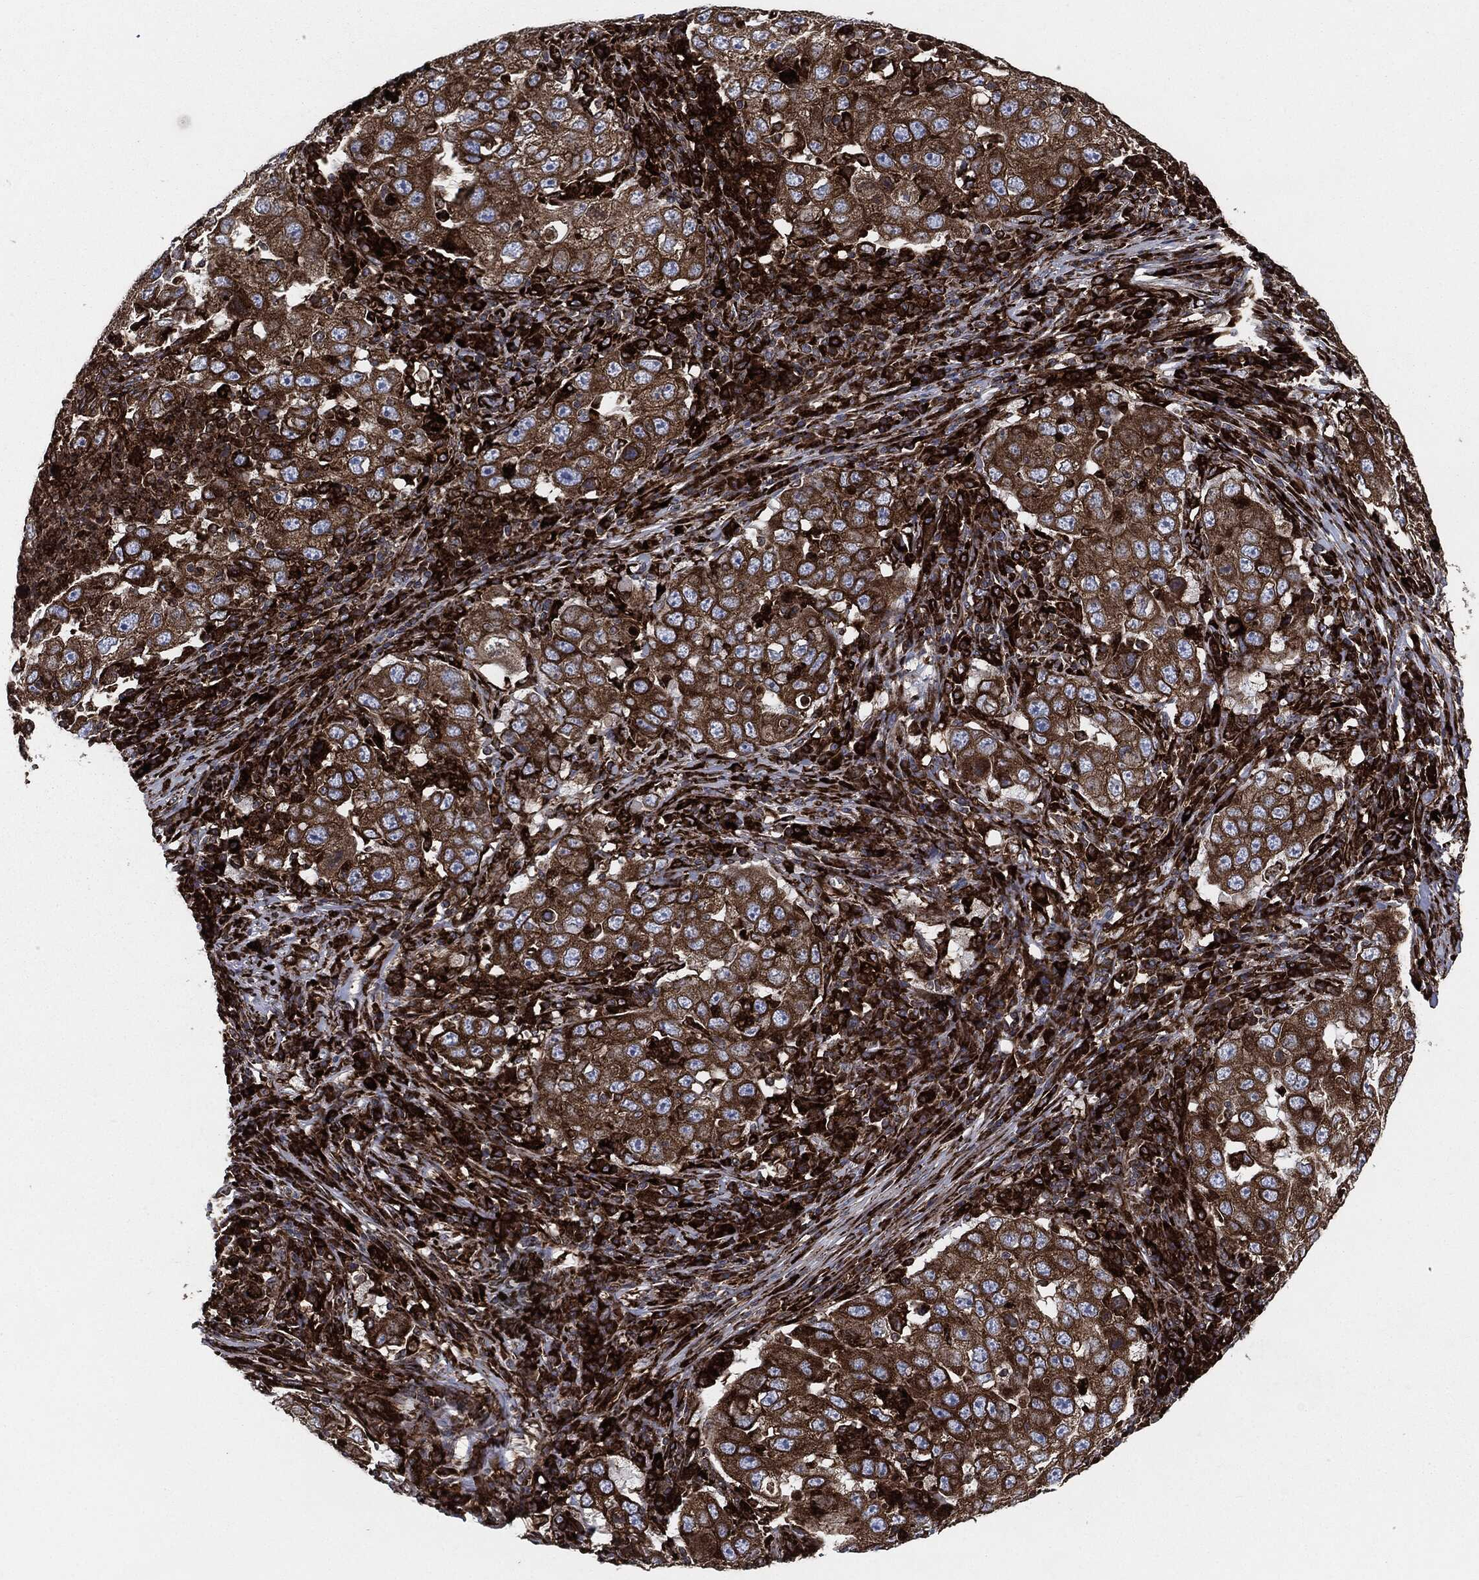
{"staining": {"intensity": "strong", "quantity": ">75%", "location": "cytoplasmic/membranous"}, "tissue": "lung cancer", "cell_type": "Tumor cells", "image_type": "cancer", "snomed": [{"axis": "morphology", "description": "Adenocarcinoma, NOS"}, {"axis": "topography", "description": "Lung"}], "caption": "Brown immunohistochemical staining in lung cancer (adenocarcinoma) displays strong cytoplasmic/membranous positivity in approximately >75% of tumor cells.", "gene": "CALR", "patient": {"sex": "male", "age": 73}}